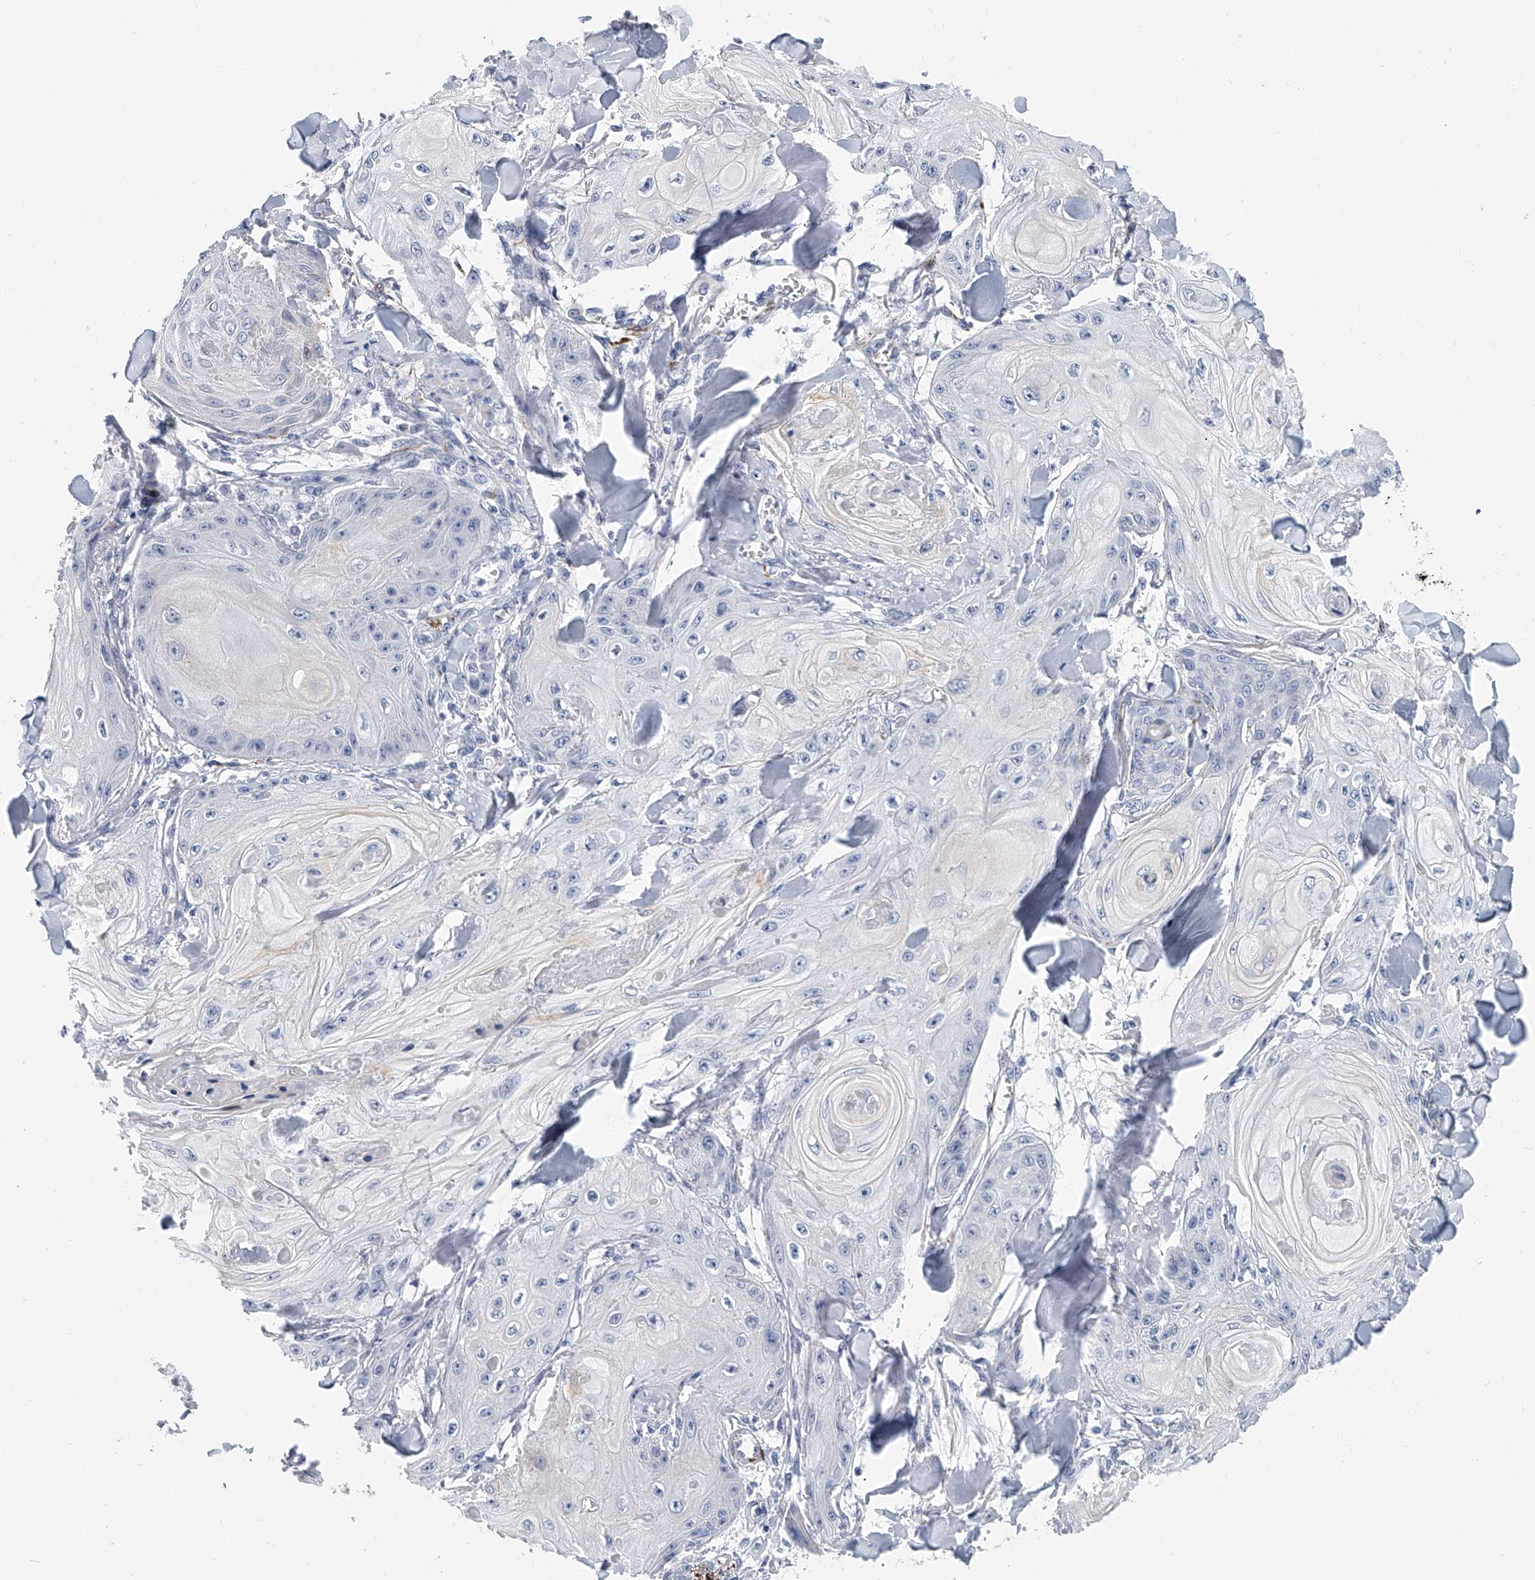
{"staining": {"intensity": "negative", "quantity": "none", "location": "none"}, "tissue": "skin cancer", "cell_type": "Tumor cells", "image_type": "cancer", "snomed": [{"axis": "morphology", "description": "Squamous cell carcinoma, NOS"}, {"axis": "topography", "description": "Skin"}], "caption": "Skin cancer stained for a protein using immunohistochemistry (IHC) exhibits no staining tumor cells.", "gene": "KIRREL1", "patient": {"sex": "male", "age": 74}}